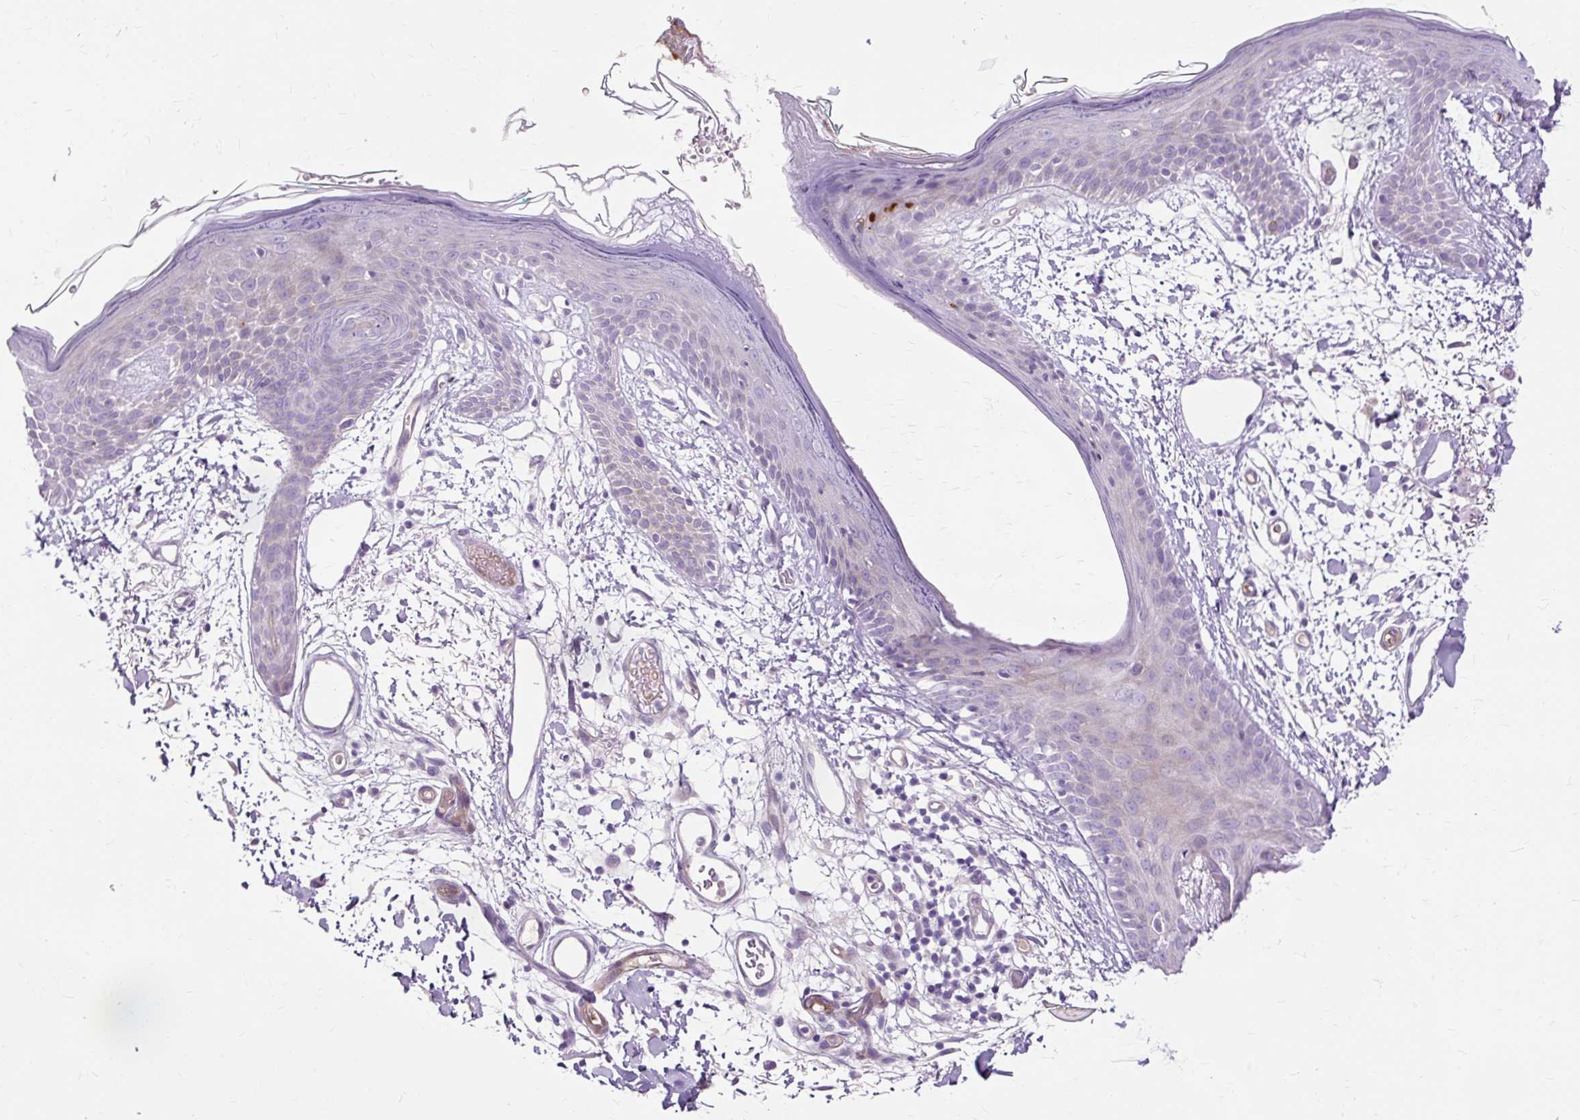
{"staining": {"intensity": "negative", "quantity": "none", "location": "none"}, "tissue": "skin", "cell_type": "Fibroblasts", "image_type": "normal", "snomed": [{"axis": "morphology", "description": "Normal tissue, NOS"}, {"axis": "topography", "description": "Skin"}], "caption": "An image of human skin is negative for staining in fibroblasts.", "gene": "DCTN4", "patient": {"sex": "male", "age": 79}}